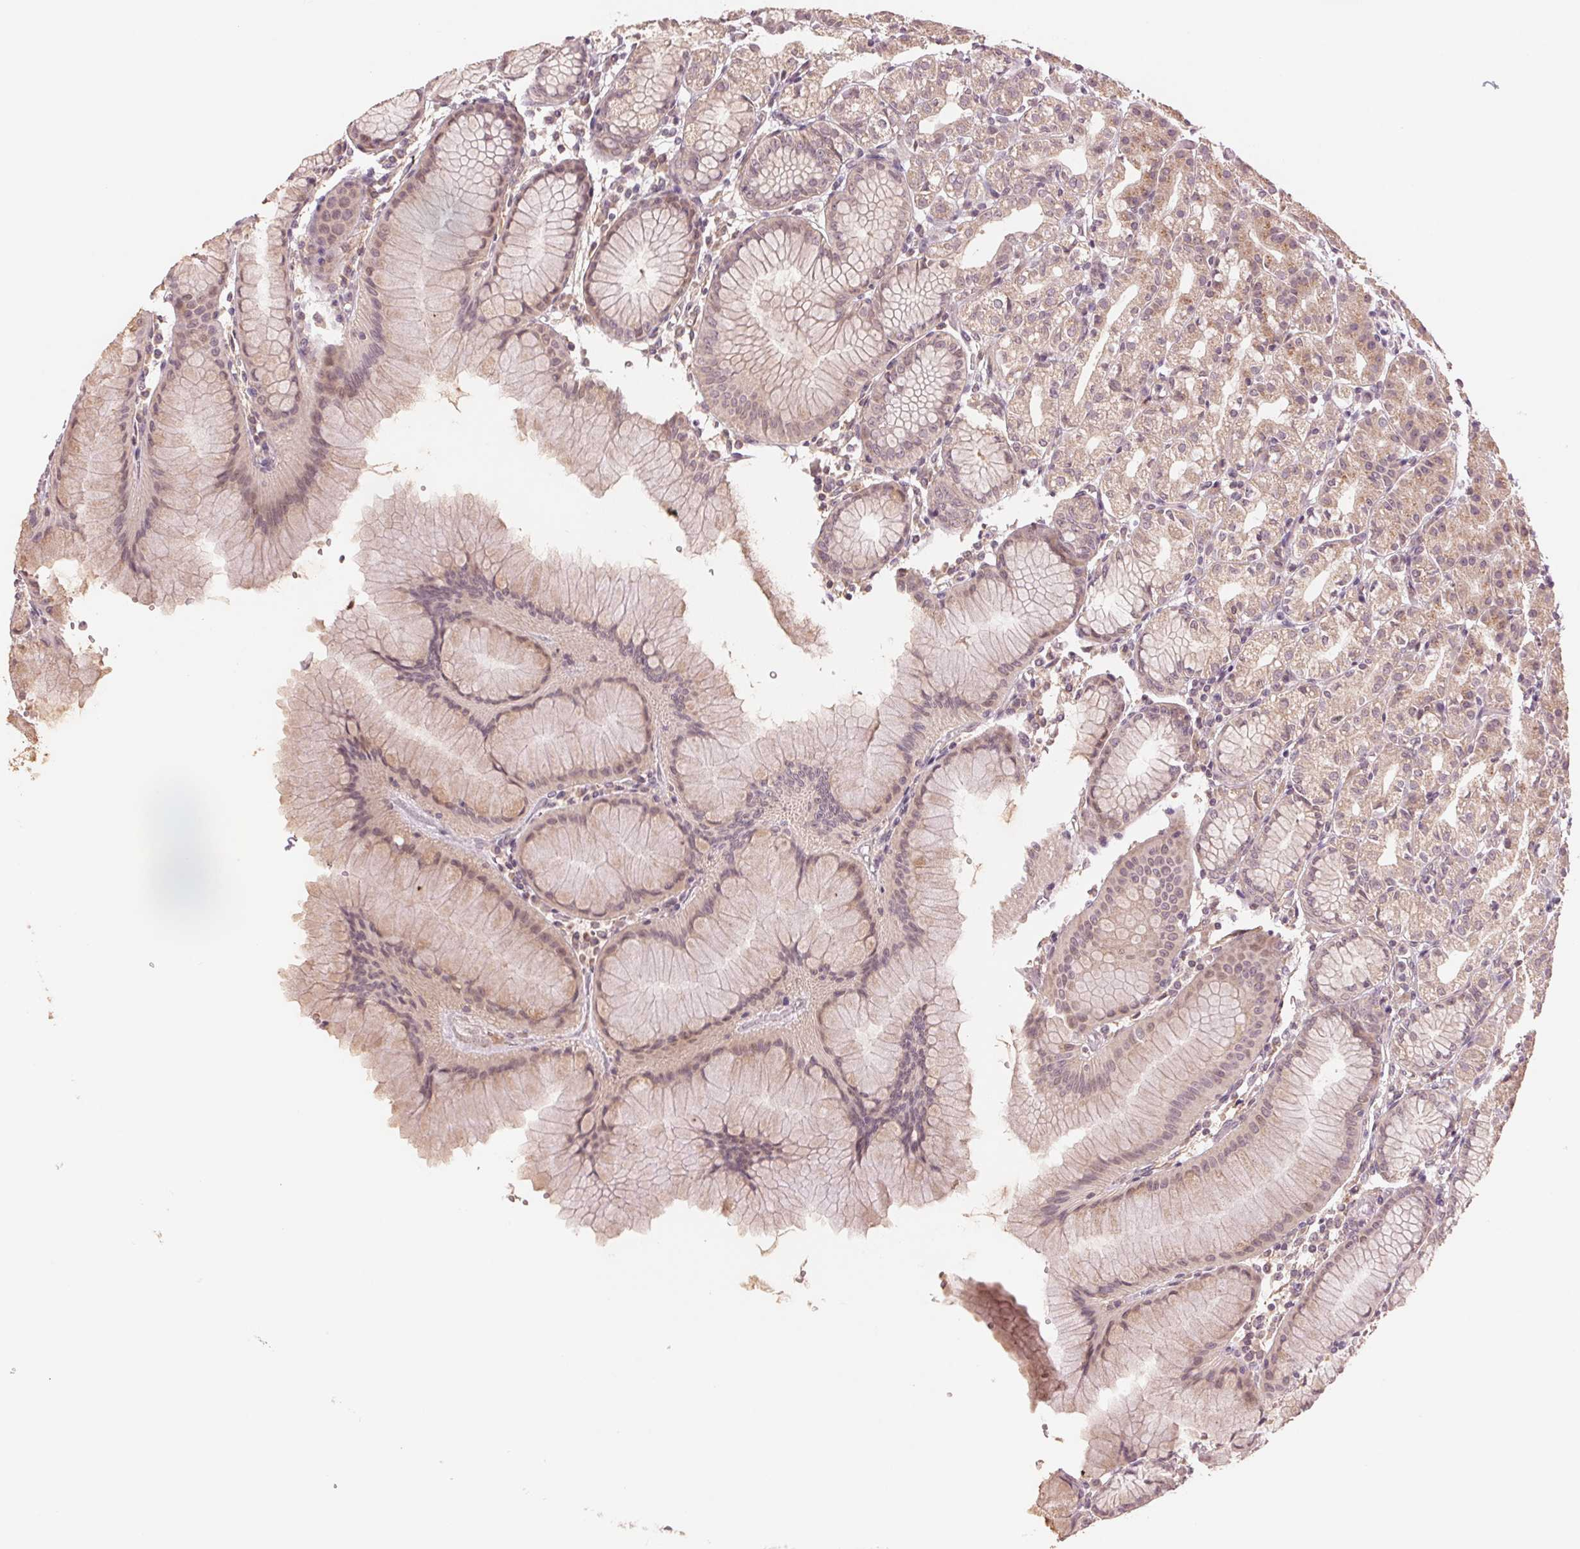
{"staining": {"intensity": "weak", "quantity": ">75%", "location": "cytoplasmic/membranous"}, "tissue": "stomach", "cell_type": "Glandular cells", "image_type": "normal", "snomed": [{"axis": "morphology", "description": "Normal tissue, NOS"}, {"axis": "topography", "description": "Stomach"}], "caption": "Protein expression by IHC demonstrates weak cytoplasmic/membranous expression in approximately >75% of glandular cells in unremarkable stomach. Using DAB (brown) and hematoxylin (blue) stains, captured at high magnification using brightfield microscopy.", "gene": "PPIAL4A", "patient": {"sex": "female", "age": 57}}